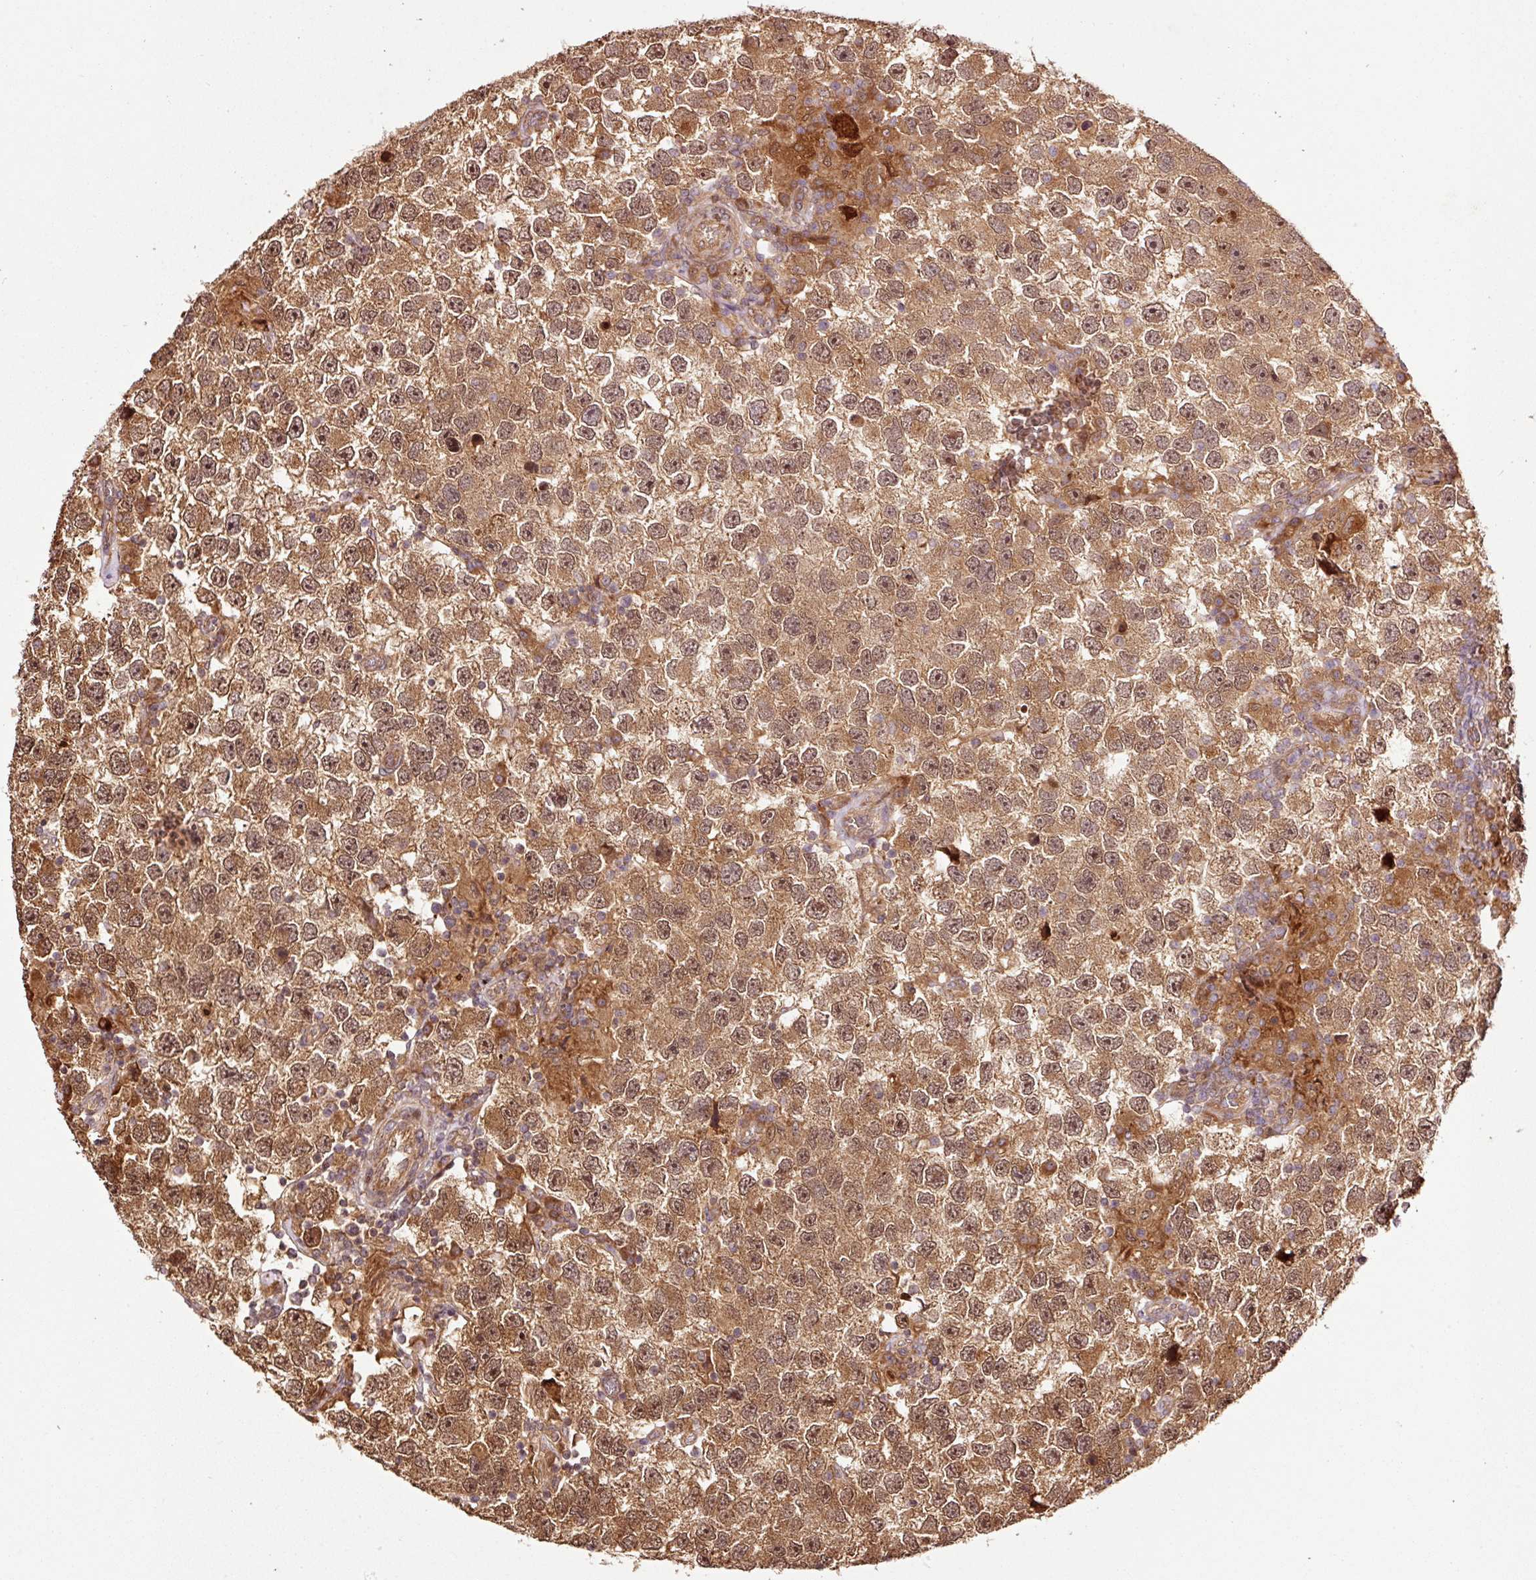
{"staining": {"intensity": "moderate", "quantity": ">75%", "location": "cytoplasmic/membranous,nuclear"}, "tissue": "testis cancer", "cell_type": "Tumor cells", "image_type": "cancer", "snomed": [{"axis": "morphology", "description": "Seminoma, NOS"}, {"axis": "topography", "description": "Testis"}], "caption": "Protein expression analysis of human testis cancer (seminoma) reveals moderate cytoplasmic/membranous and nuclear expression in approximately >75% of tumor cells.", "gene": "OXER1", "patient": {"sex": "male", "age": 26}}